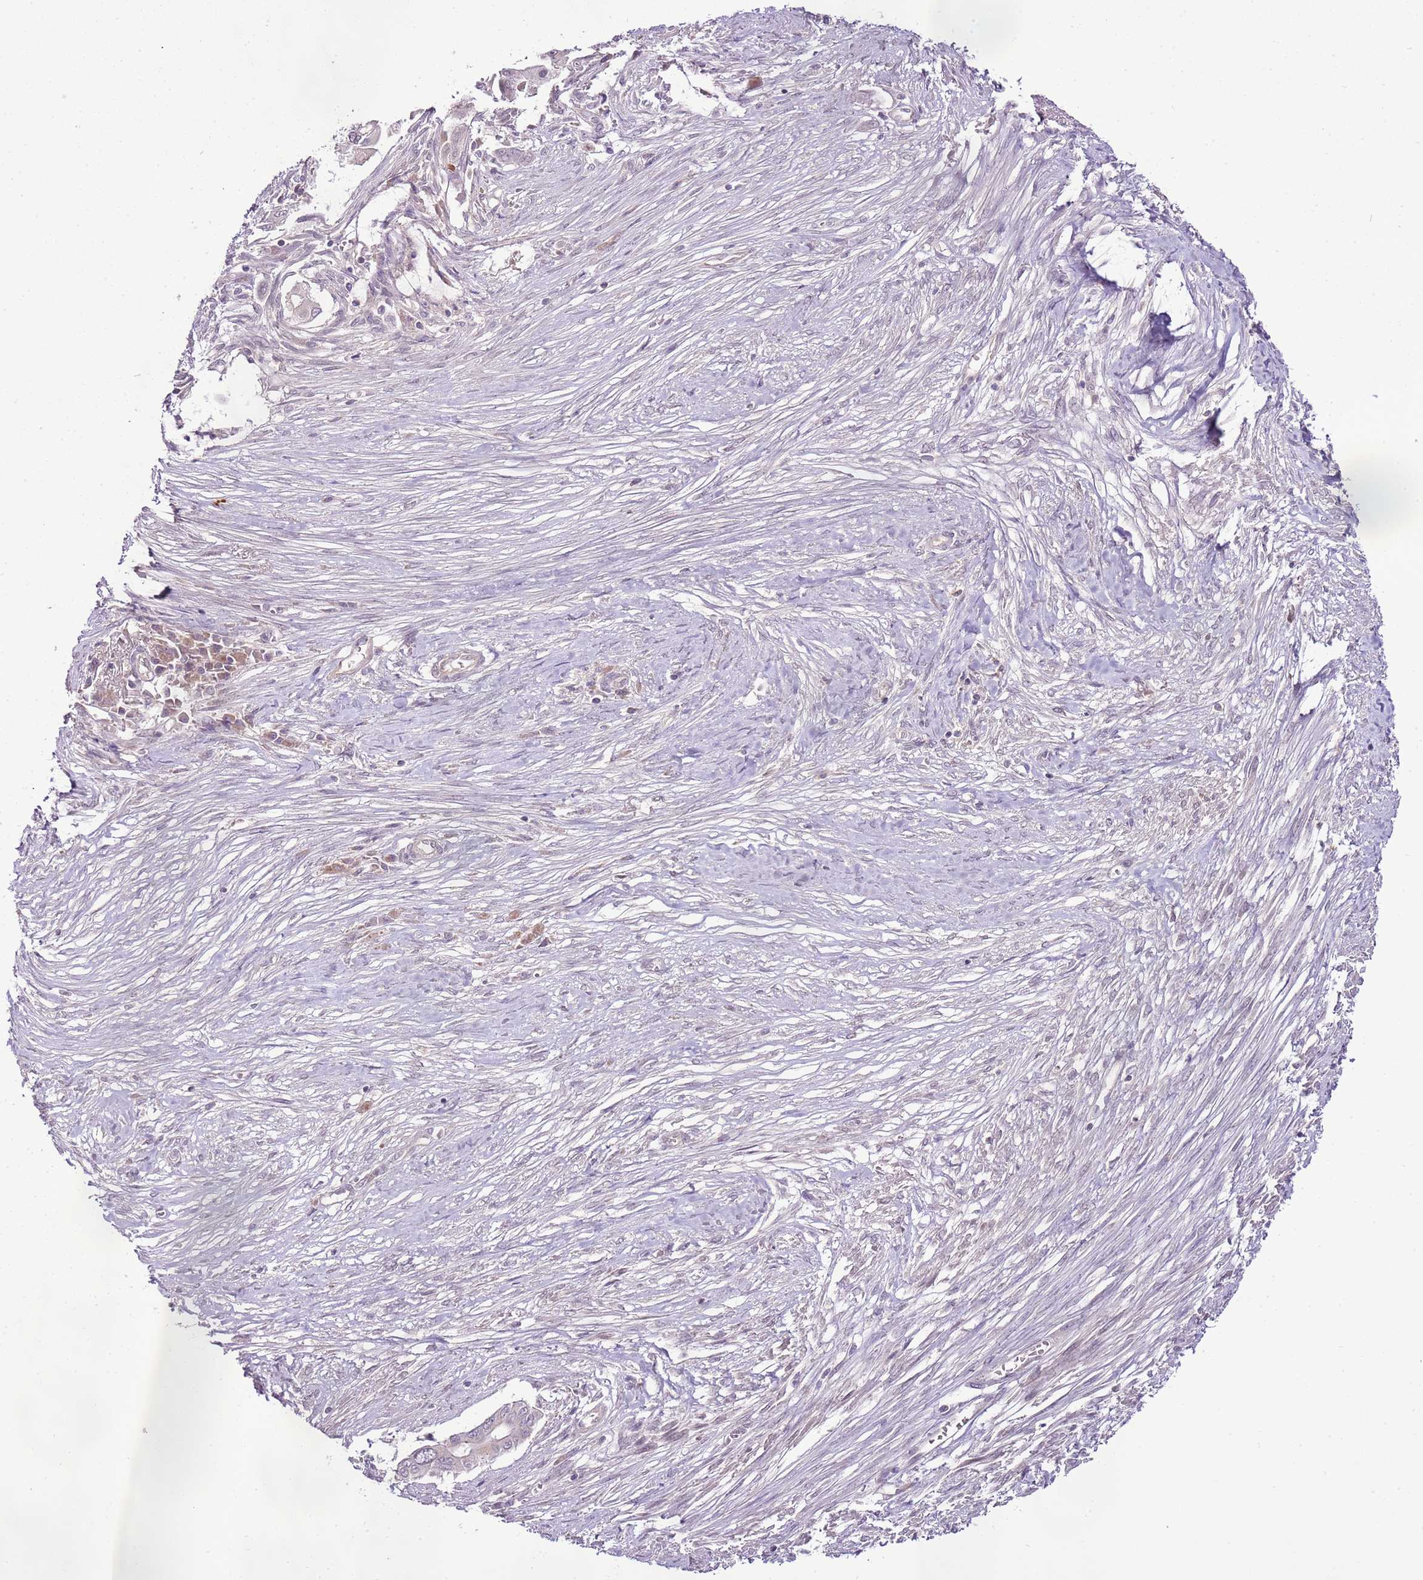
{"staining": {"intensity": "weak", "quantity": "<25%", "location": "cytoplasmic/membranous"}, "tissue": "pancreatic cancer", "cell_type": "Tumor cells", "image_type": "cancer", "snomed": [{"axis": "morphology", "description": "Adenocarcinoma, NOS"}, {"axis": "topography", "description": "Pancreas"}], "caption": "Immunohistochemistry (IHC) image of human pancreatic adenocarcinoma stained for a protein (brown), which exhibits no expression in tumor cells.", "gene": "CMKLR1", "patient": {"sex": "male", "age": 68}}